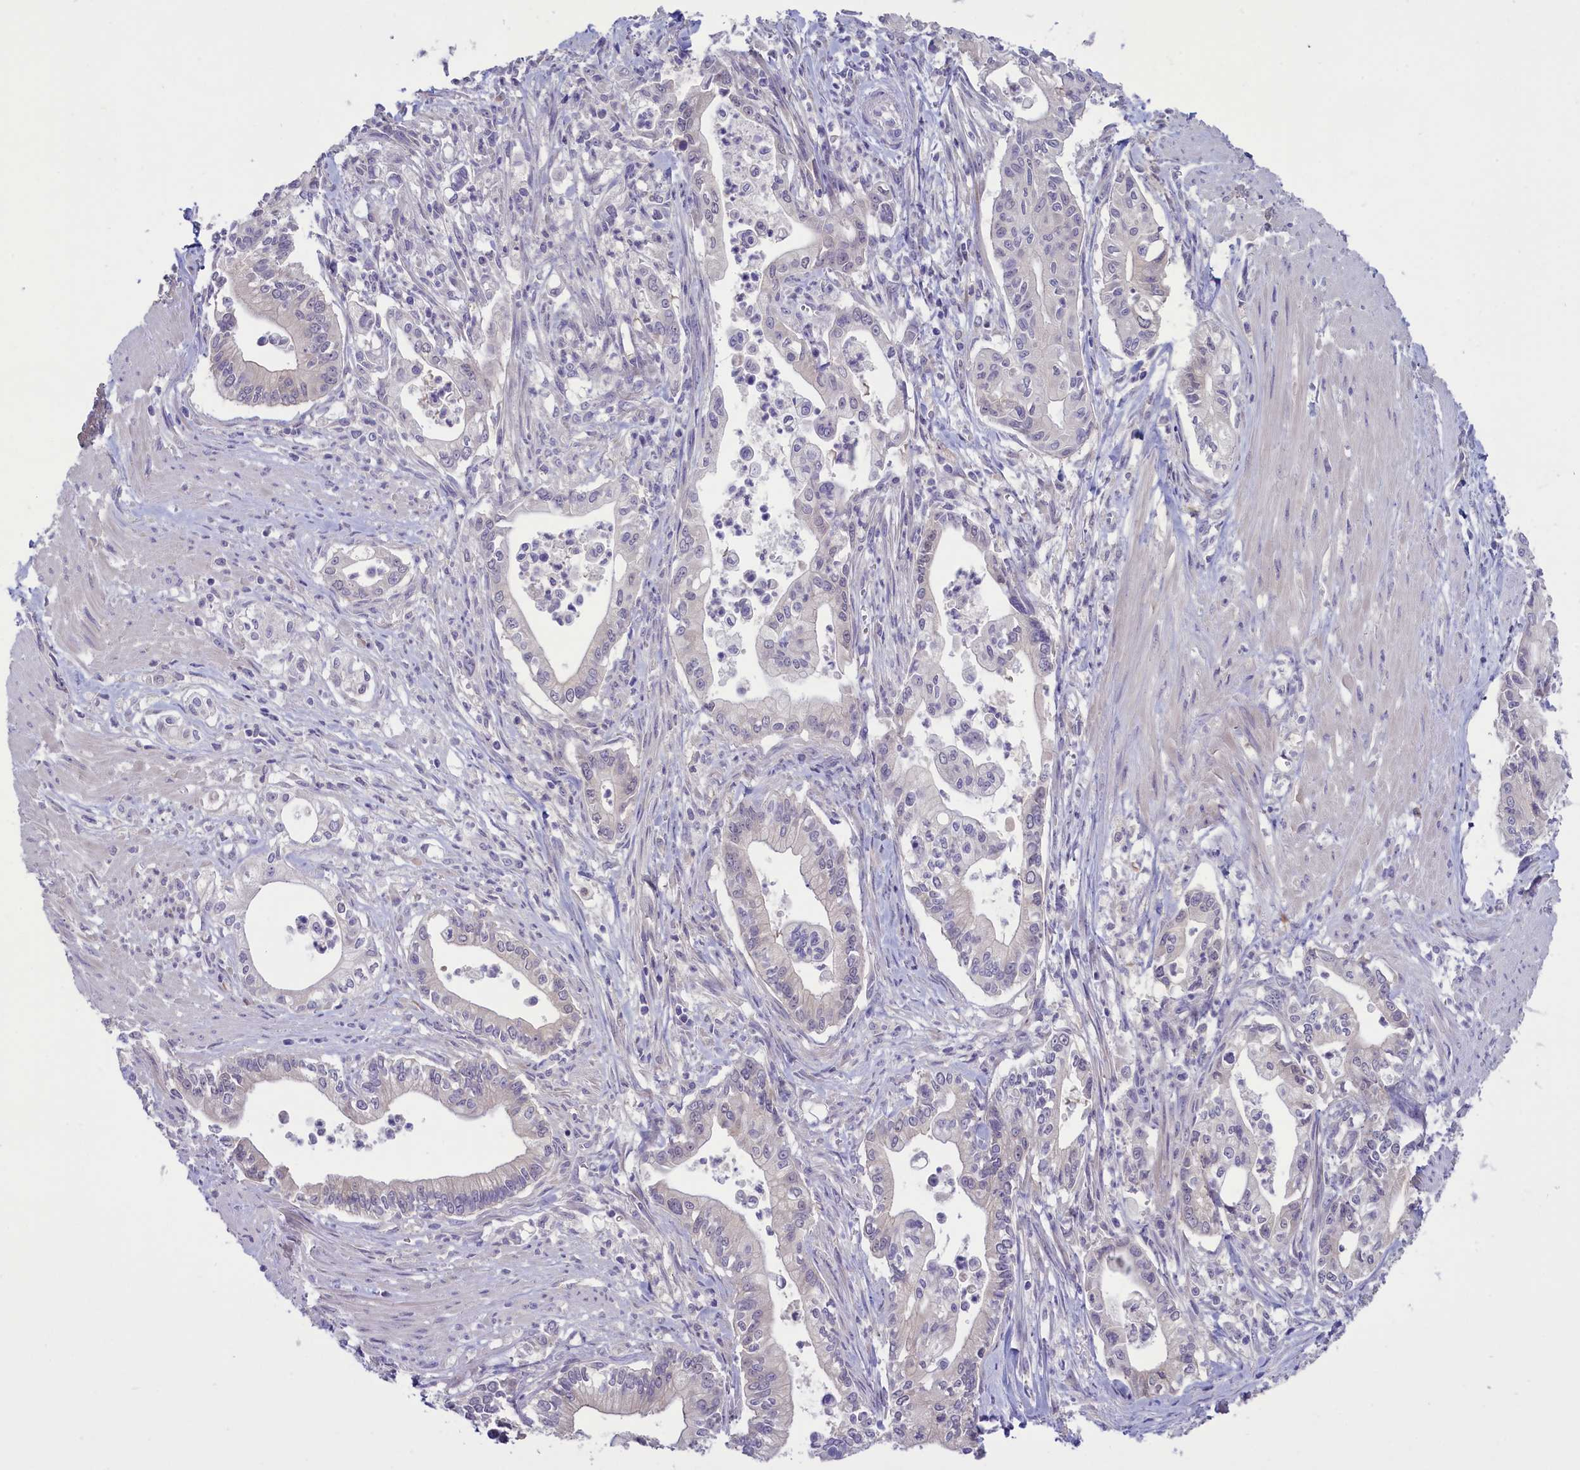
{"staining": {"intensity": "negative", "quantity": "none", "location": "none"}, "tissue": "pancreatic cancer", "cell_type": "Tumor cells", "image_type": "cancer", "snomed": [{"axis": "morphology", "description": "Adenocarcinoma, NOS"}, {"axis": "topography", "description": "Pancreas"}], "caption": "Tumor cells show no significant positivity in adenocarcinoma (pancreatic).", "gene": "ENPP6", "patient": {"sex": "male", "age": 78}}